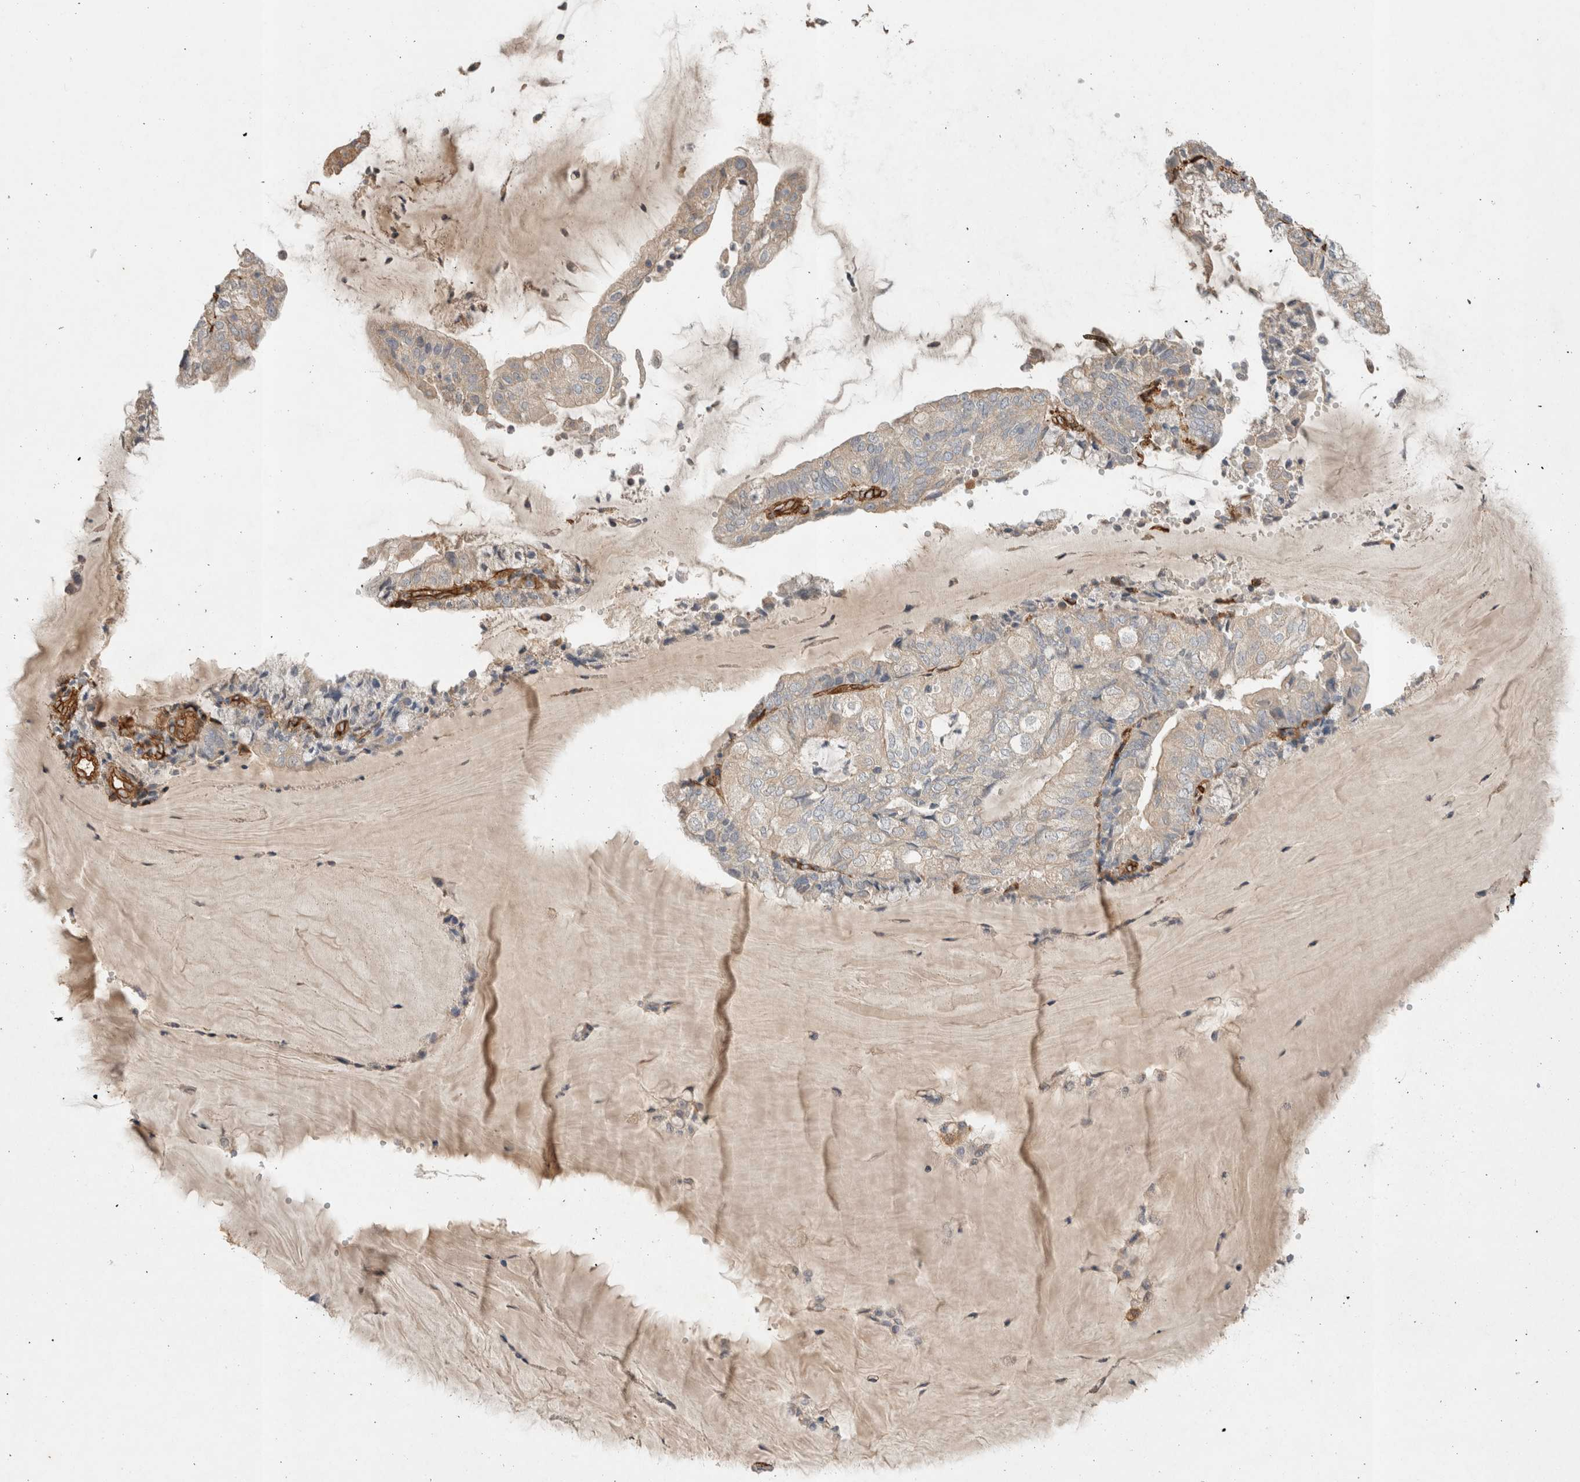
{"staining": {"intensity": "weak", "quantity": "<25%", "location": "cytoplasmic/membranous"}, "tissue": "endometrial cancer", "cell_type": "Tumor cells", "image_type": "cancer", "snomed": [{"axis": "morphology", "description": "Adenocarcinoma, NOS"}, {"axis": "topography", "description": "Endometrium"}], "caption": "This is a micrograph of immunohistochemistry staining of adenocarcinoma (endometrial), which shows no expression in tumor cells.", "gene": "JMJD4", "patient": {"sex": "female", "age": 81}}